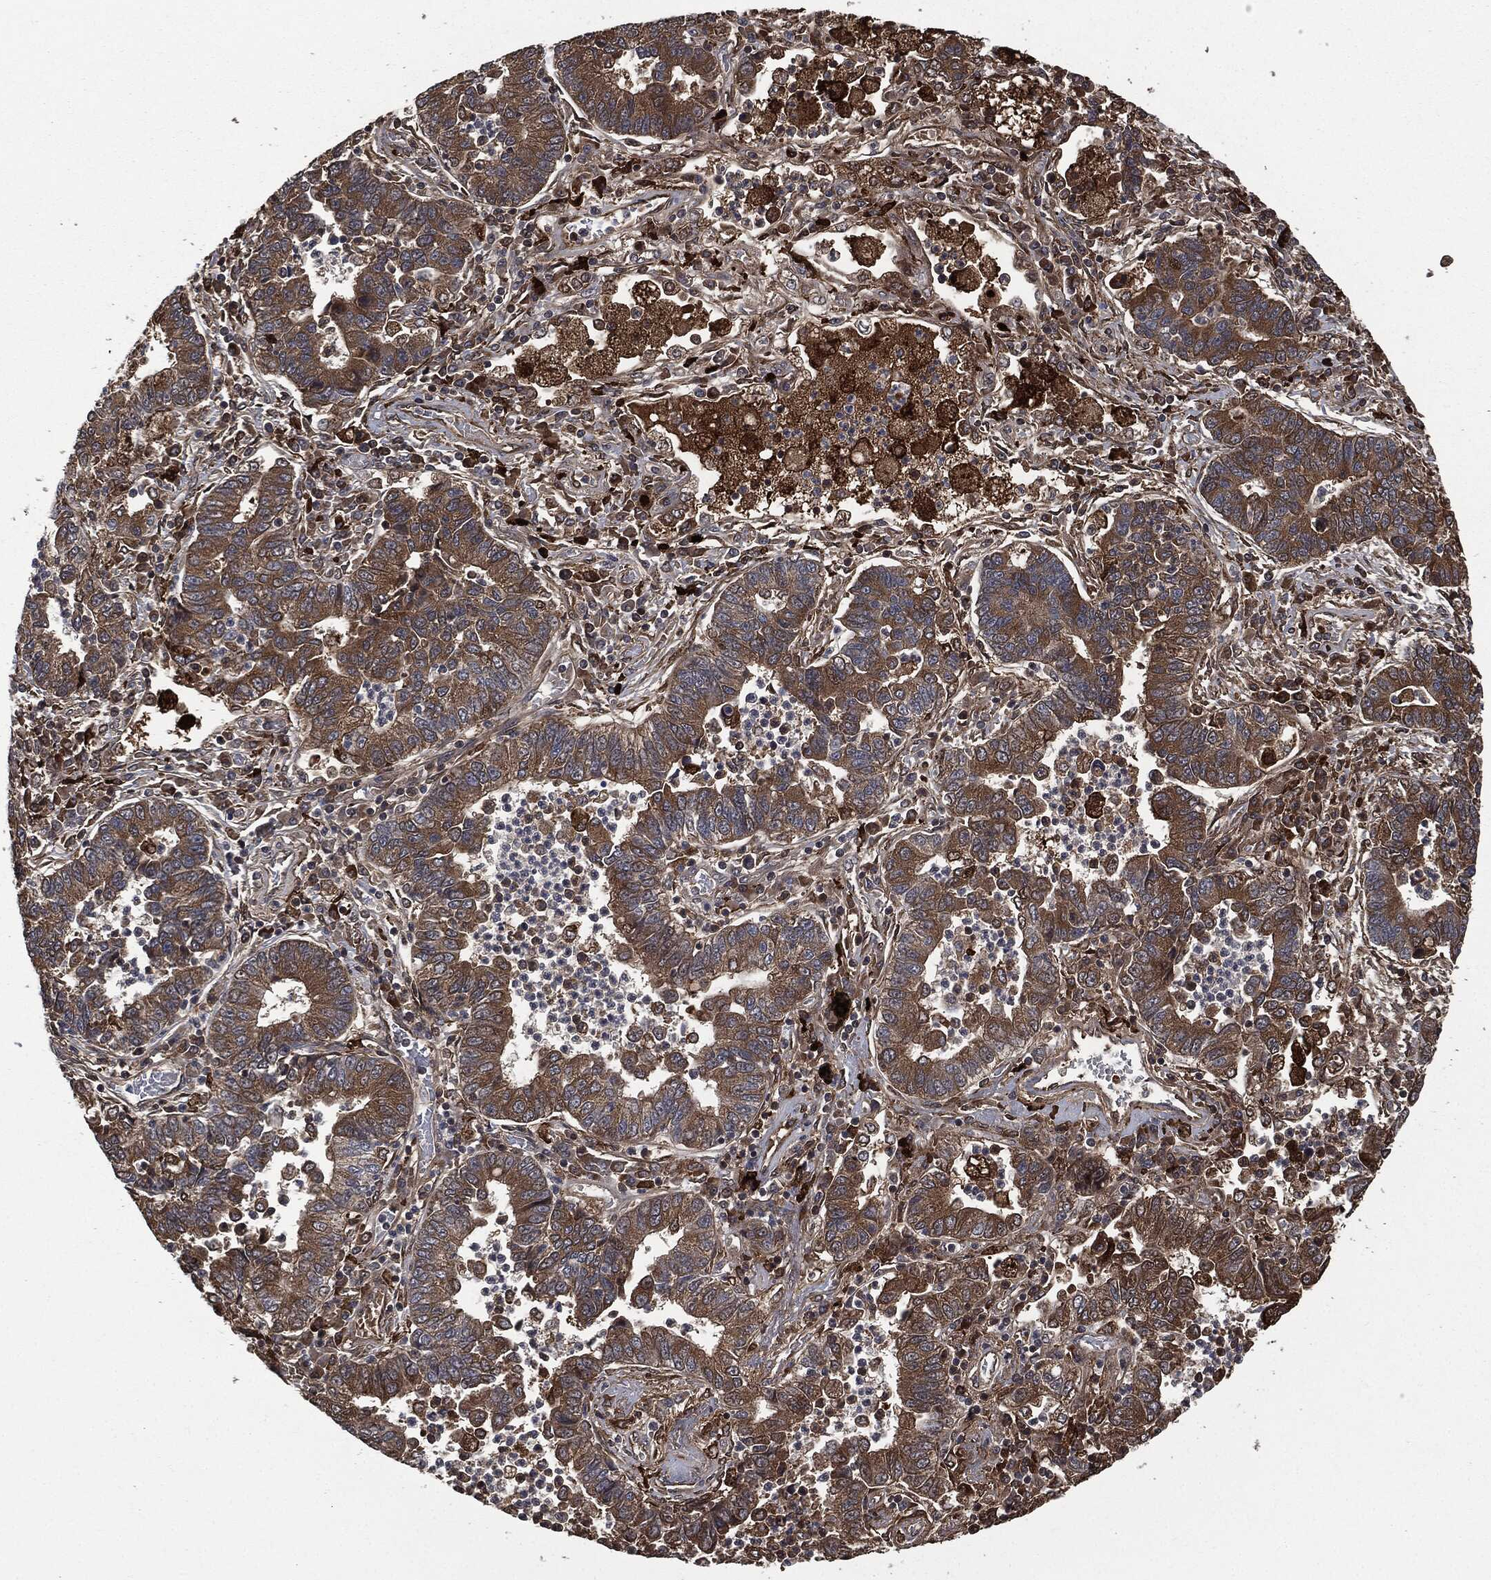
{"staining": {"intensity": "moderate", "quantity": ">75%", "location": "cytoplasmic/membranous"}, "tissue": "lung cancer", "cell_type": "Tumor cells", "image_type": "cancer", "snomed": [{"axis": "morphology", "description": "Adenocarcinoma, NOS"}, {"axis": "topography", "description": "Lung"}], "caption": "Brown immunohistochemical staining in adenocarcinoma (lung) shows moderate cytoplasmic/membranous staining in approximately >75% of tumor cells. The staining was performed using DAB, with brown indicating positive protein expression. Nuclei are stained blue with hematoxylin.", "gene": "CRABP2", "patient": {"sex": "female", "age": 57}}